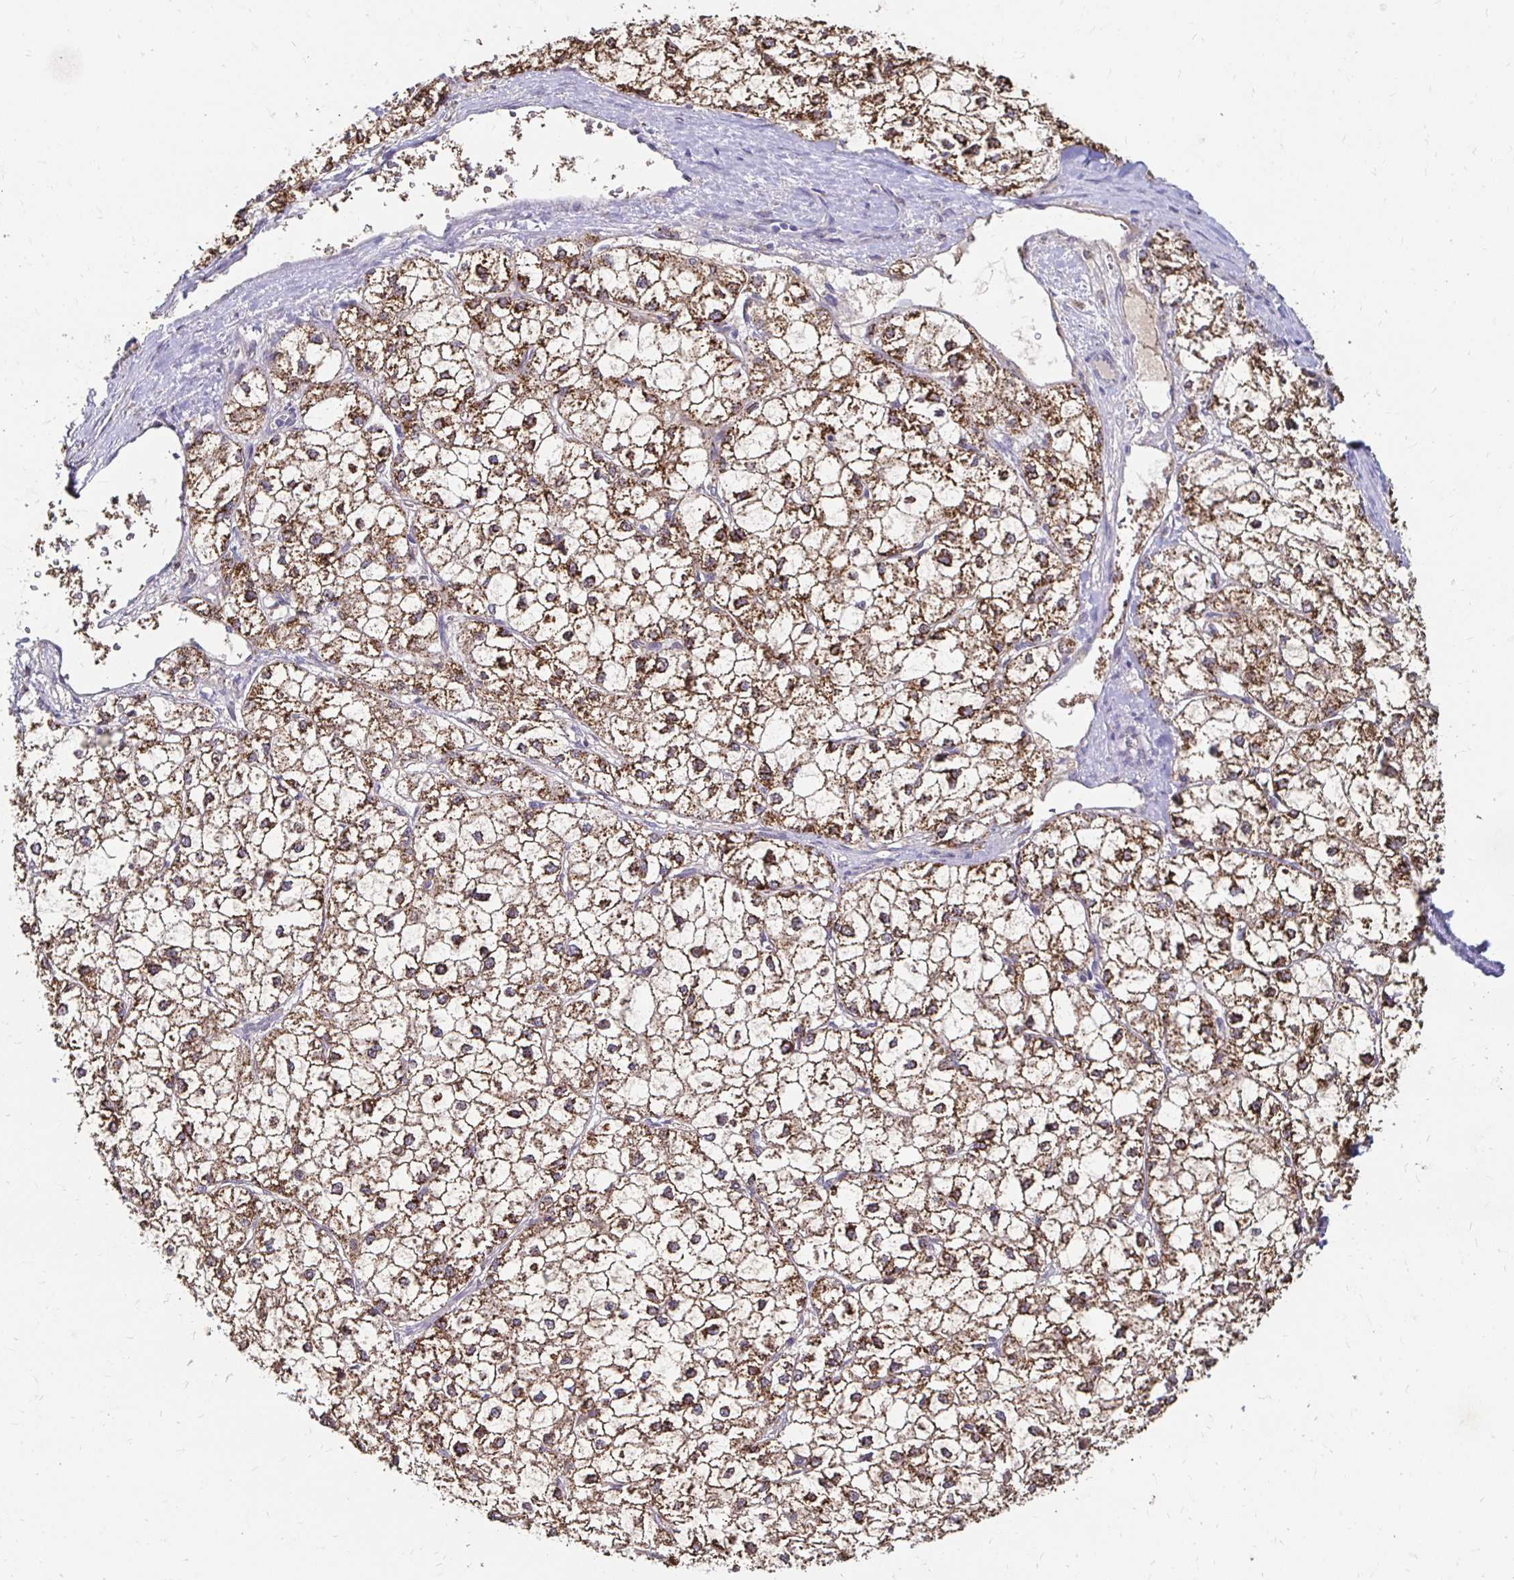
{"staining": {"intensity": "strong", "quantity": ">75%", "location": "cytoplasmic/membranous"}, "tissue": "liver cancer", "cell_type": "Tumor cells", "image_type": "cancer", "snomed": [{"axis": "morphology", "description": "Carcinoma, Hepatocellular, NOS"}, {"axis": "topography", "description": "Liver"}], "caption": "Hepatocellular carcinoma (liver) stained for a protein displays strong cytoplasmic/membranous positivity in tumor cells.", "gene": "GK2", "patient": {"sex": "female", "age": 43}}